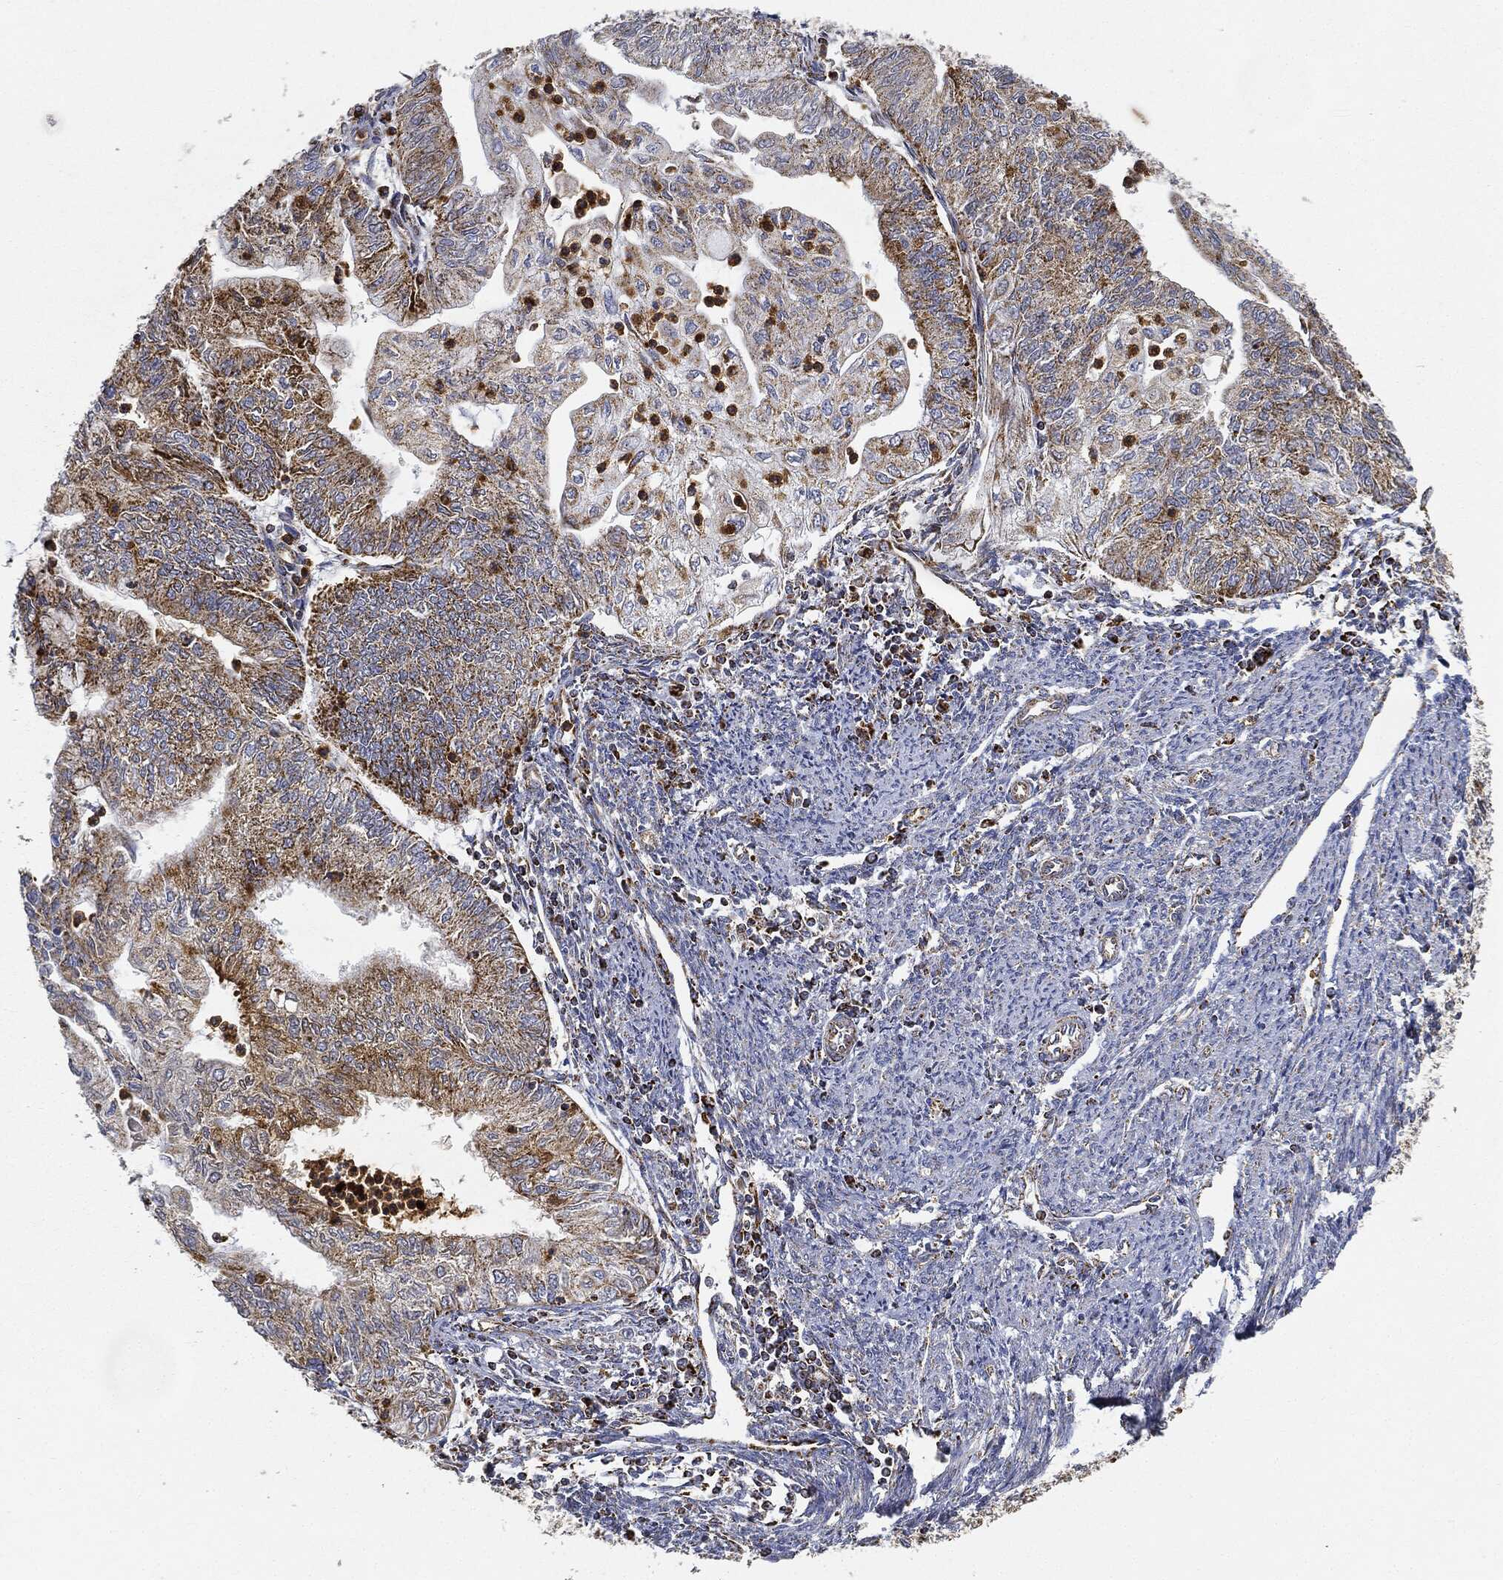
{"staining": {"intensity": "strong", "quantity": ">75%", "location": "cytoplasmic/membranous"}, "tissue": "endometrial cancer", "cell_type": "Tumor cells", "image_type": "cancer", "snomed": [{"axis": "morphology", "description": "Adenocarcinoma, NOS"}, {"axis": "topography", "description": "Endometrium"}], "caption": "This photomicrograph reveals adenocarcinoma (endometrial) stained with immunohistochemistry to label a protein in brown. The cytoplasmic/membranous of tumor cells show strong positivity for the protein. Nuclei are counter-stained blue.", "gene": "CAPN15", "patient": {"sex": "female", "age": 59}}